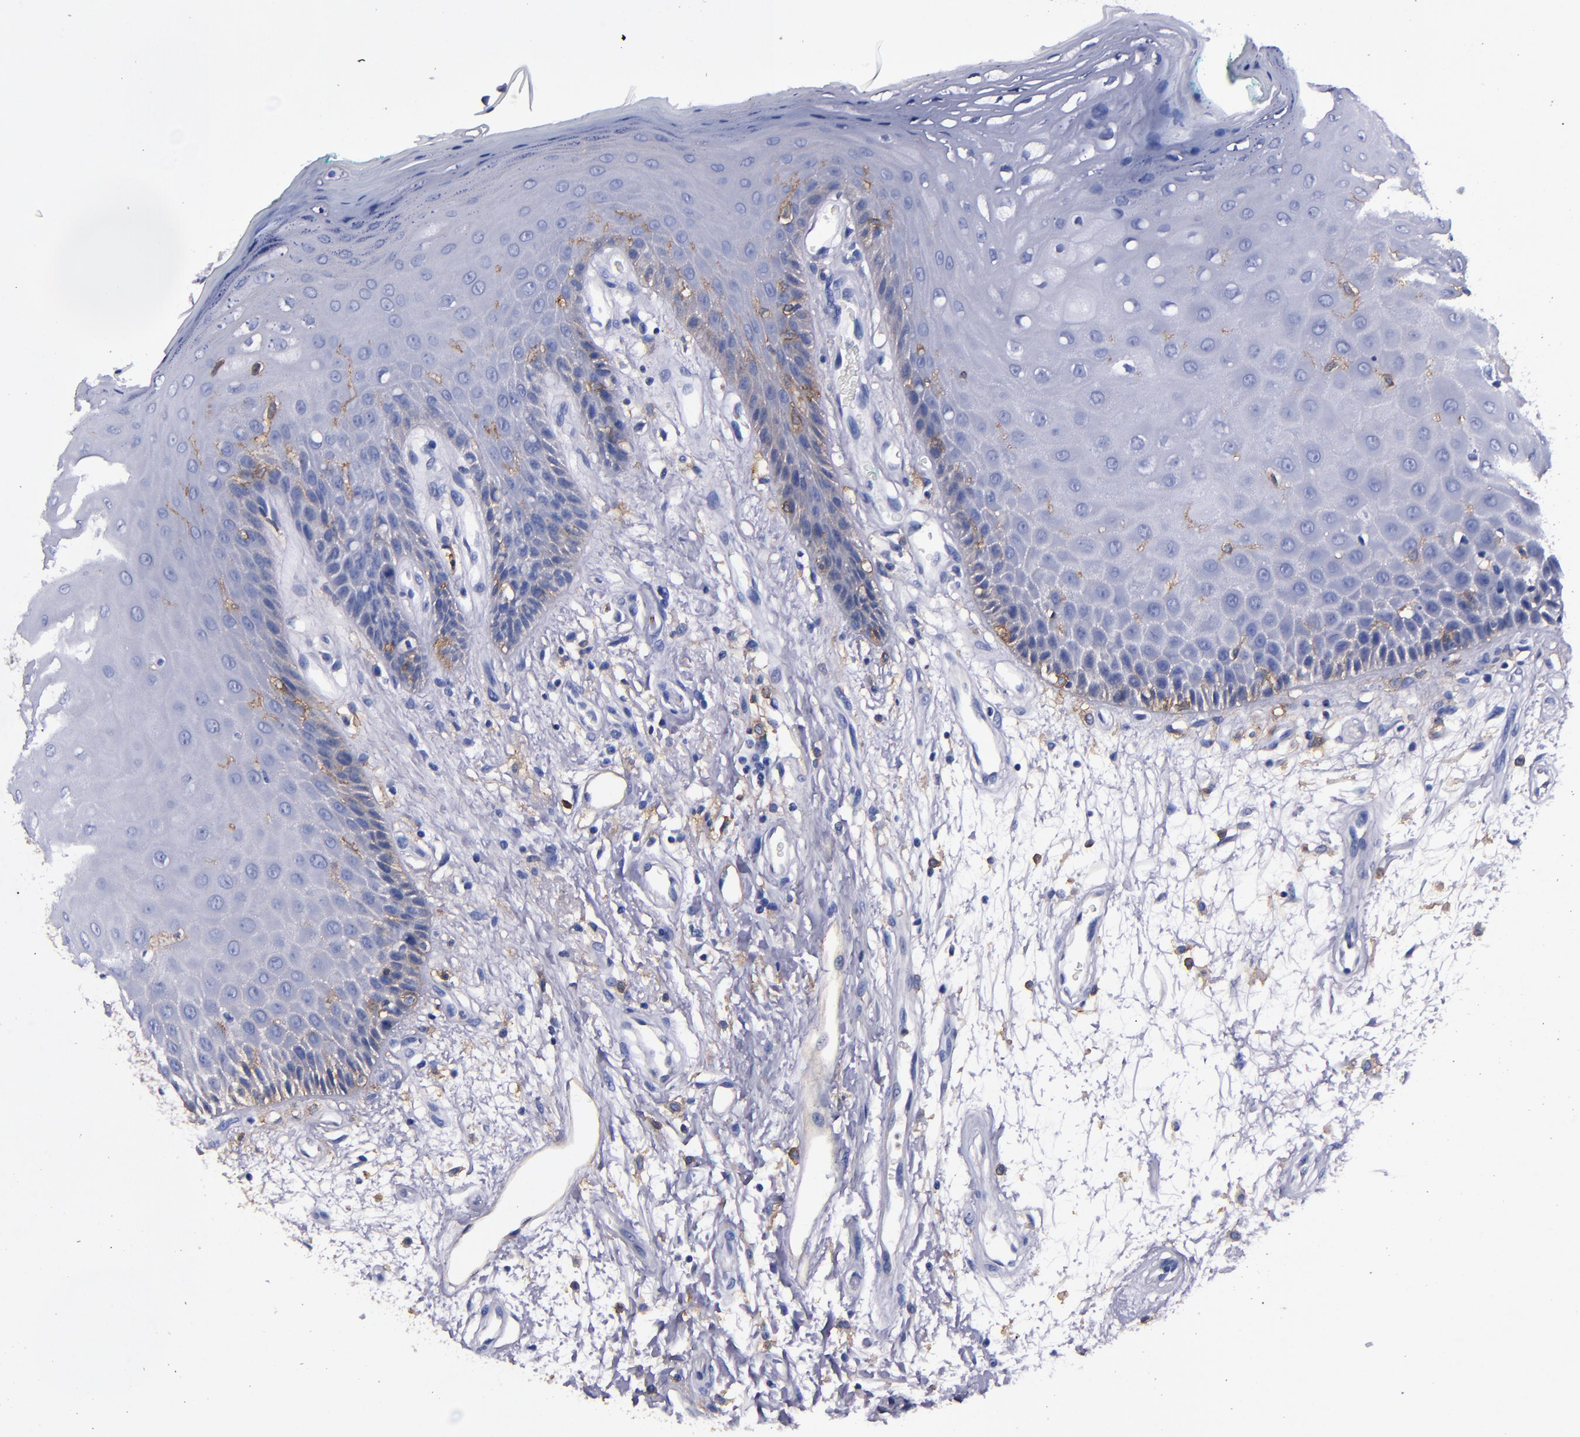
{"staining": {"intensity": "weak", "quantity": "<25%", "location": "cytoplasmic/membranous"}, "tissue": "oral mucosa", "cell_type": "Squamous epithelial cells", "image_type": "normal", "snomed": [{"axis": "morphology", "description": "Normal tissue, NOS"}, {"axis": "morphology", "description": "Squamous cell carcinoma, NOS"}, {"axis": "topography", "description": "Skeletal muscle"}, {"axis": "topography", "description": "Oral tissue"}, {"axis": "topography", "description": "Head-Neck"}], "caption": "The histopathology image displays no staining of squamous epithelial cells in unremarkable oral mucosa.", "gene": "SIRPA", "patient": {"sex": "female", "age": 84}}